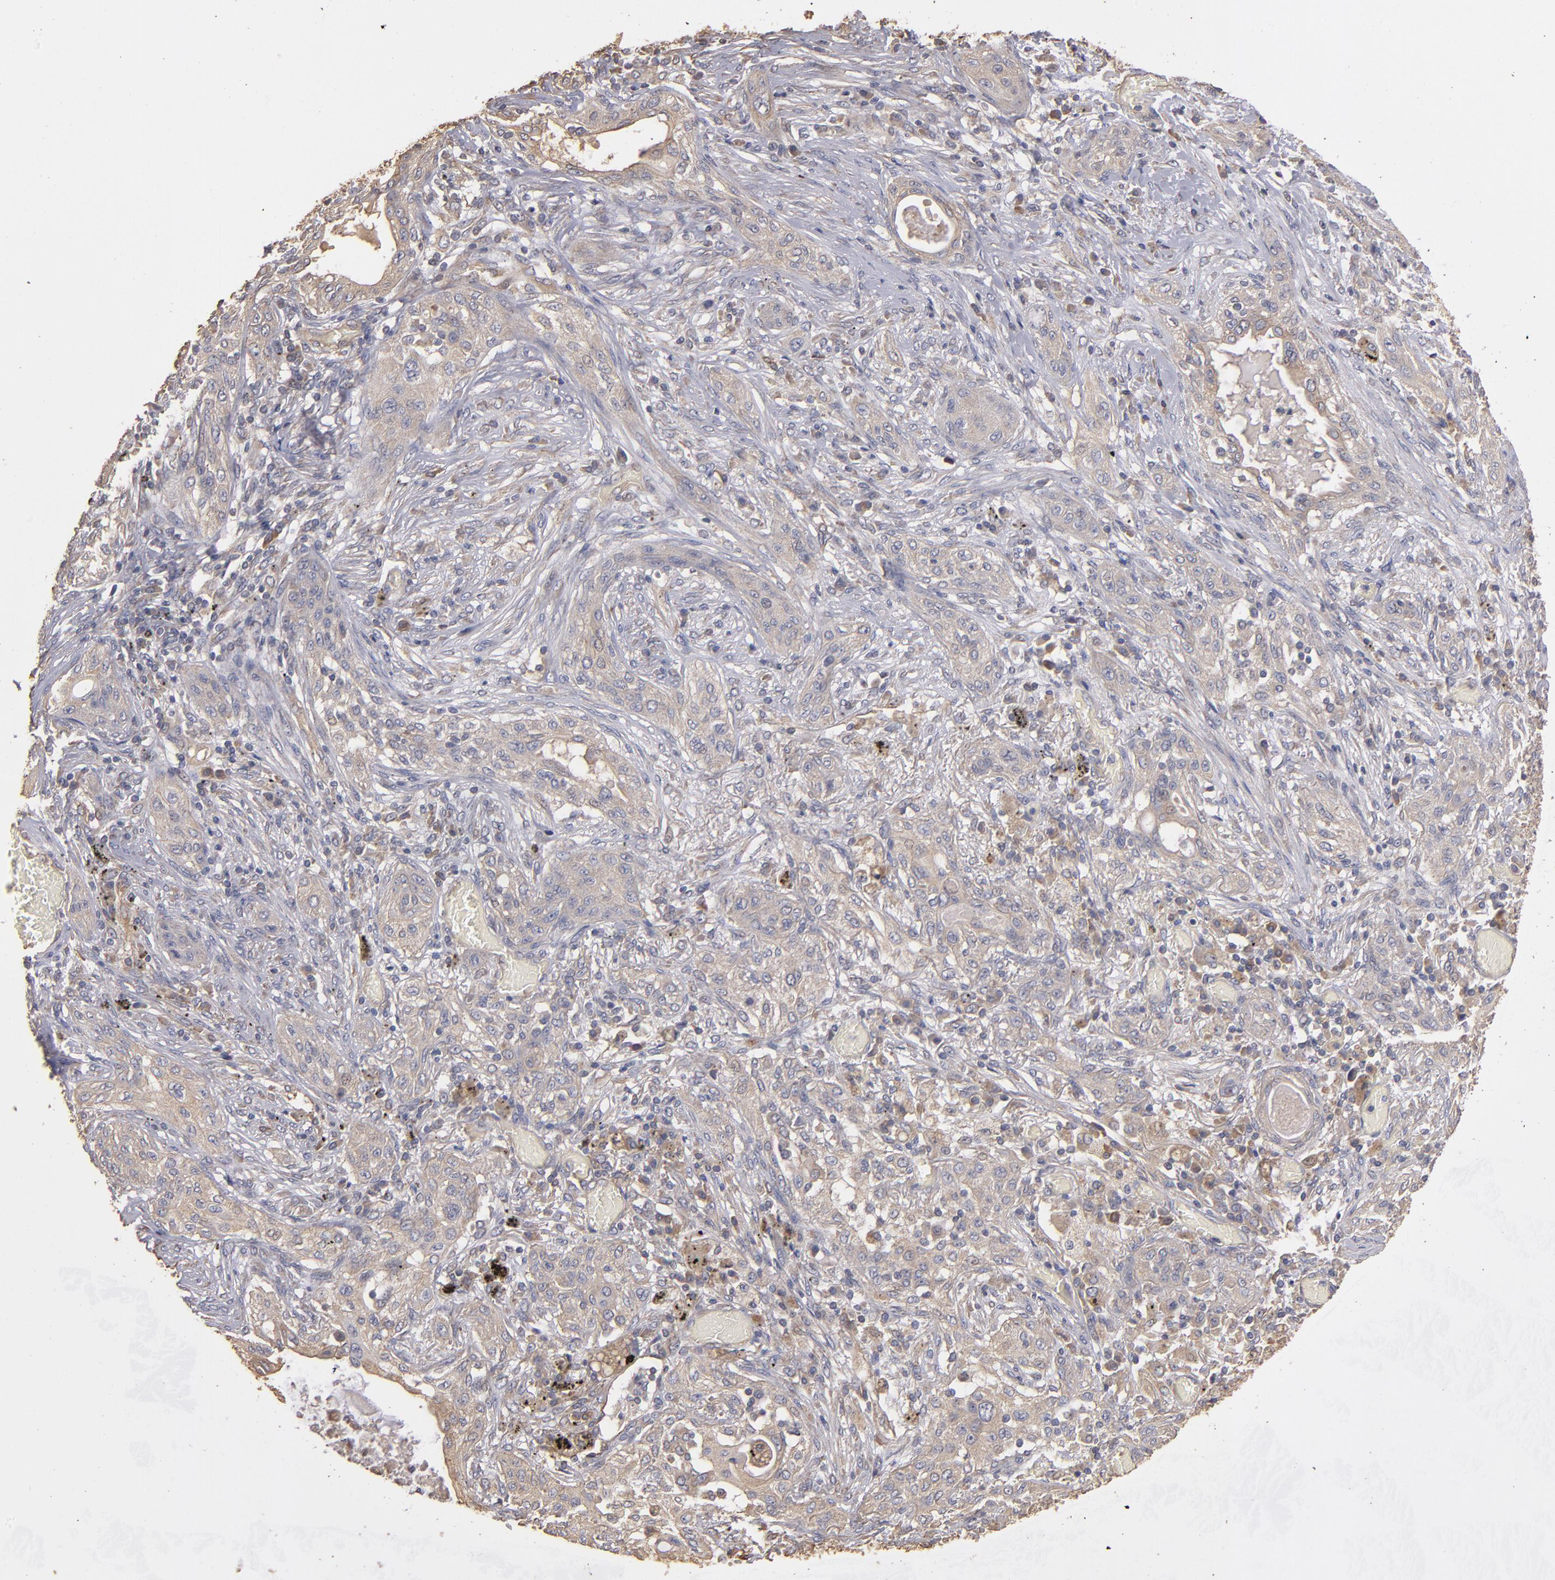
{"staining": {"intensity": "weak", "quantity": ">75%", "location": "cytoplasmic/membranous"}, "tissue": "lung cancer", "cell_type": "Tumor cells", "image_type": "cancer", "snomed": [{"axis": "morphology", "description": "Squamous cell carcinoma, NOS"}, {"axis": "topography", "description": "Lung"}], "caption": "Squamous cell carcinoma (lung) stained with a brown dye exhibits weak cytoplasmic/membranous positive staining in about >75% of tumor cells.", "gene": "DMD", "patient": {"sex": "female", "age": 47}}